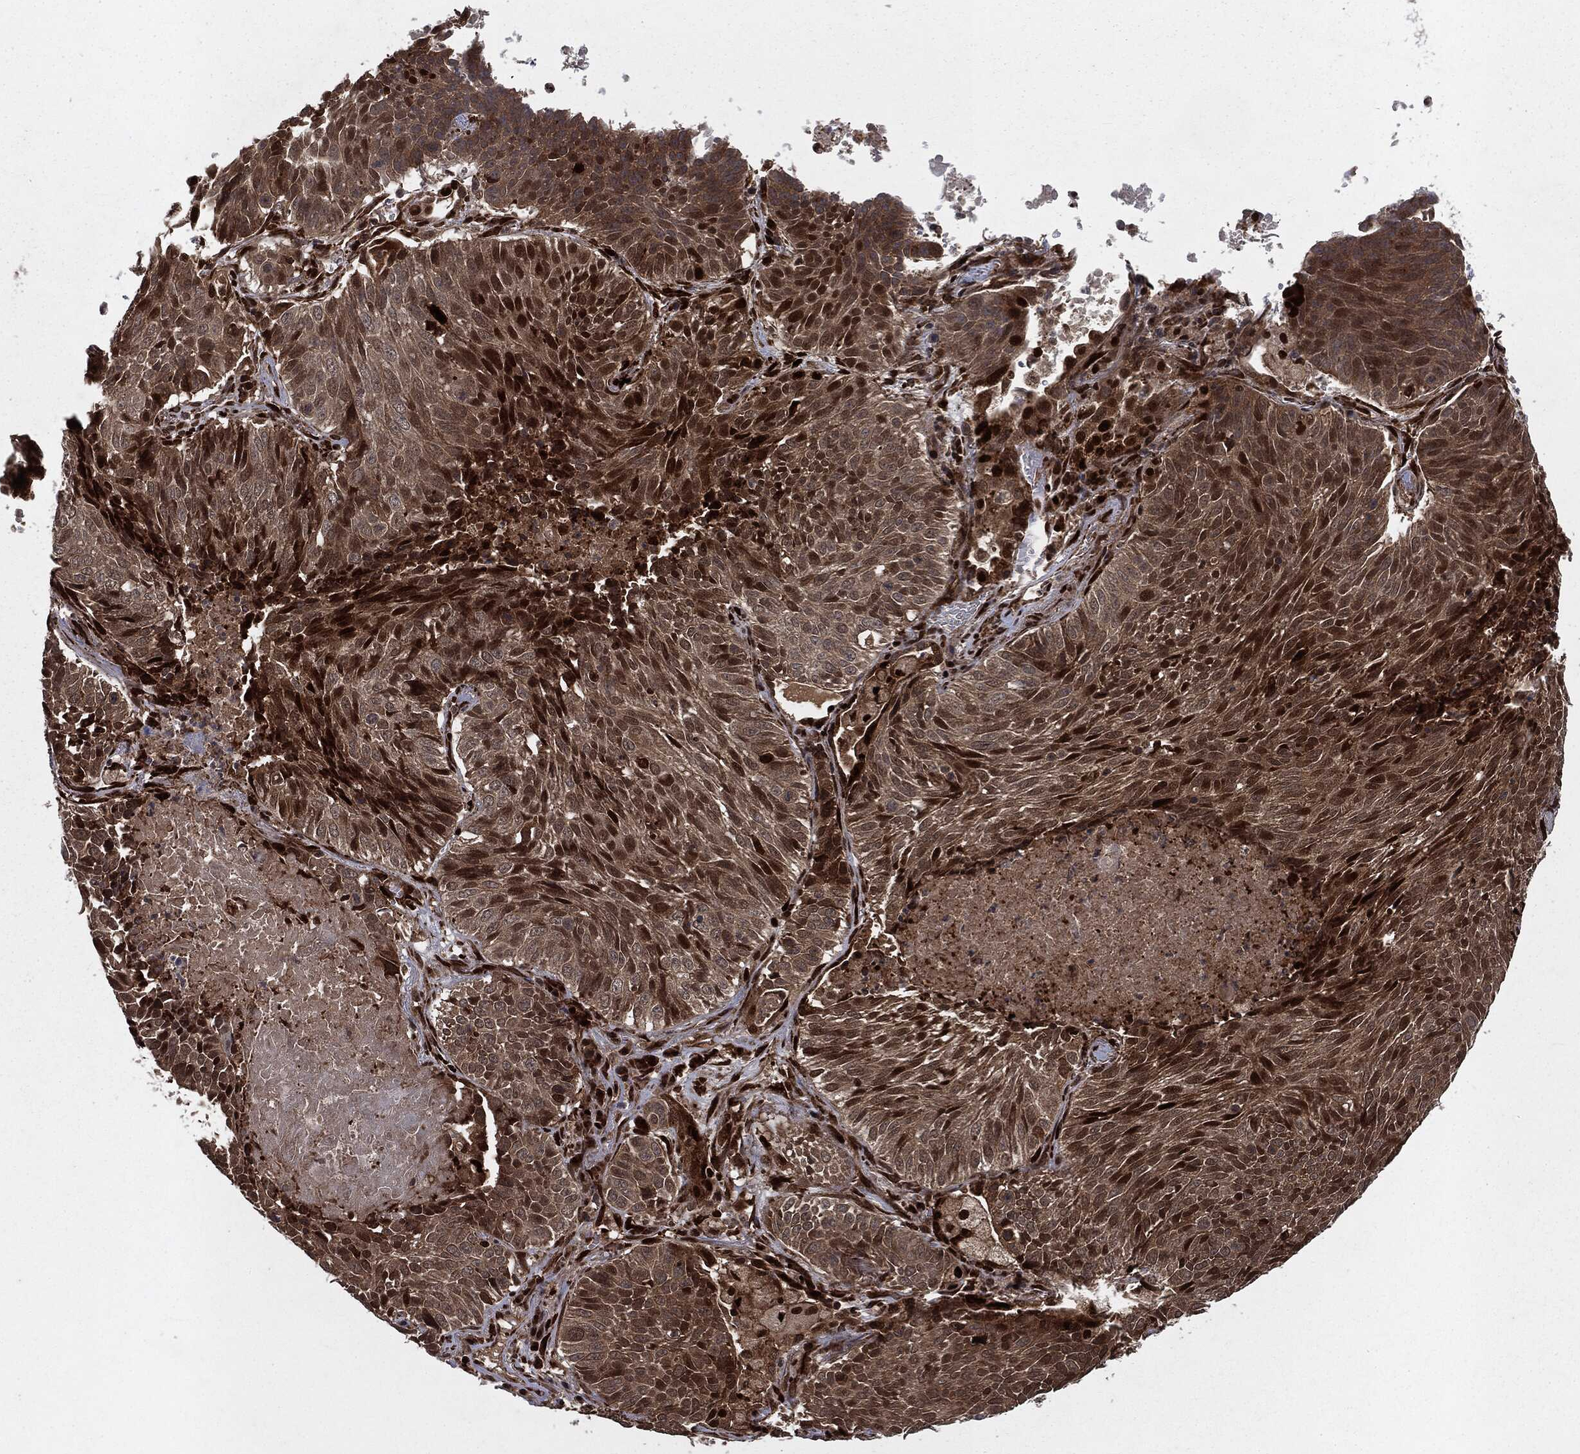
{"staining": {"intensity": "strong", "quantity": "<25%", "location": "cytoplasmic/membranous,nuclear"}, "tissue": "lung cancer", "cell_type": "Tumor cells", "image_type": "cancer", "snomed": [{"axis": "morphology", "description": "Squamous cell carcinoma, NOS"}, {"axis": "topography", "description": "Lung"}], "caption": "Immunohistochemical staining of lung squamous cell carcinoma displays strong cytoplasmic/membranous and nuclear protein expression in approximately <25% of tumor cells. (DAB (3,3'-diaminobenzidine) IHC, brown staining for protein, blue staining for nuclei).", "gene": "RANBP9", "patient": {"sex": "male", "age": 64}}